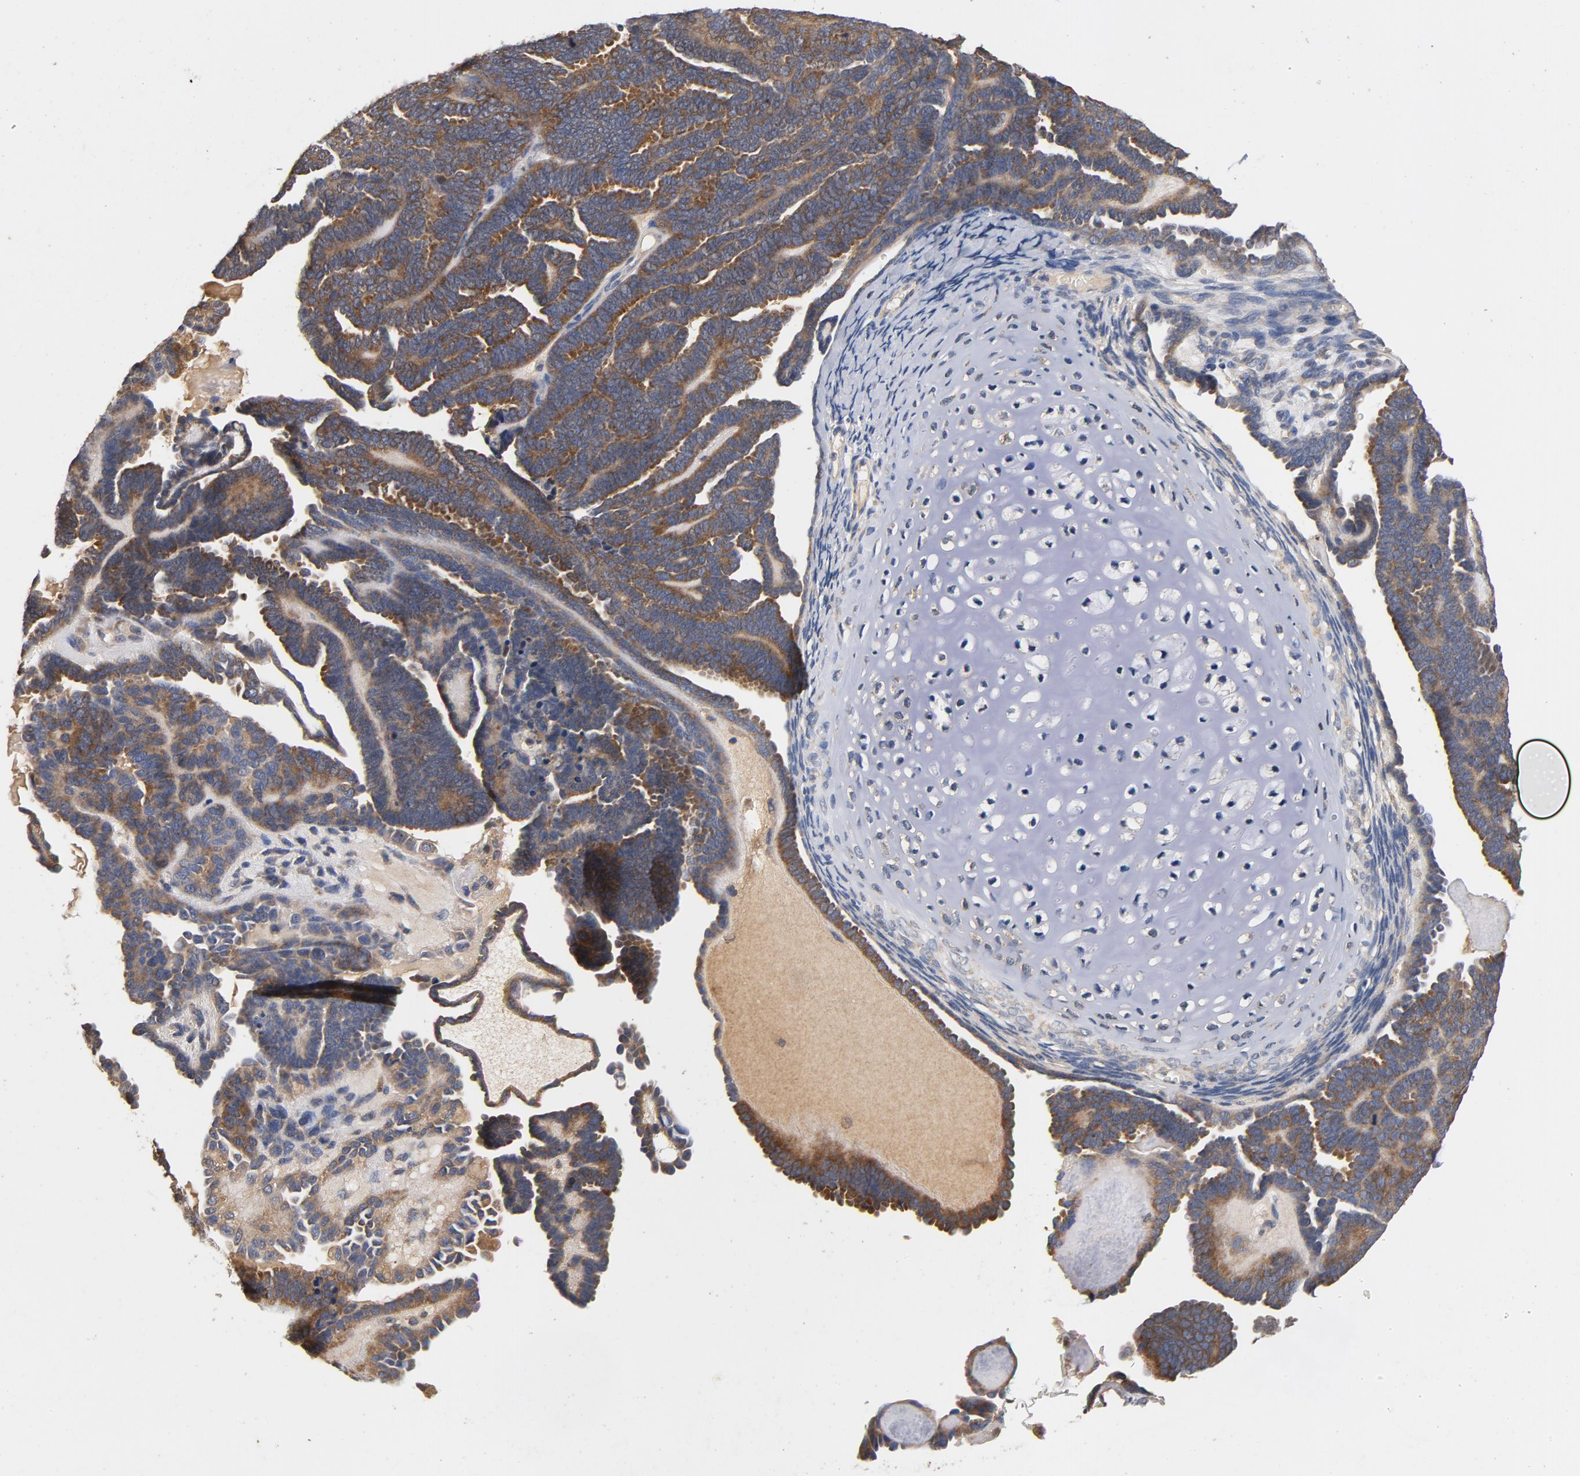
{"staining": {"intensity": "moderate", "quantity": ">75%", "location": "cytoplasmic/membranous"}, "tissue": "endometrial cancer", "cell_type": "Tumor cells", "image_type": "cancer", "snomed": [{"axis": "morphology", "description": "Neoplasm, malignant, NOS"}, {"axis": "topography", "description": "Endometrium"}], "caption": "DAB immunohistochemical staining of human malignant neoplasm (endometrial) shows moderate cytoplasmic/membranous protein expression in approximately >75% of tumor cells. Ihc stains the protein of interest in brown and the nuclei are stained blue.", "gene": "DDX6", "patient": {"sex": "female", "age": 74}}